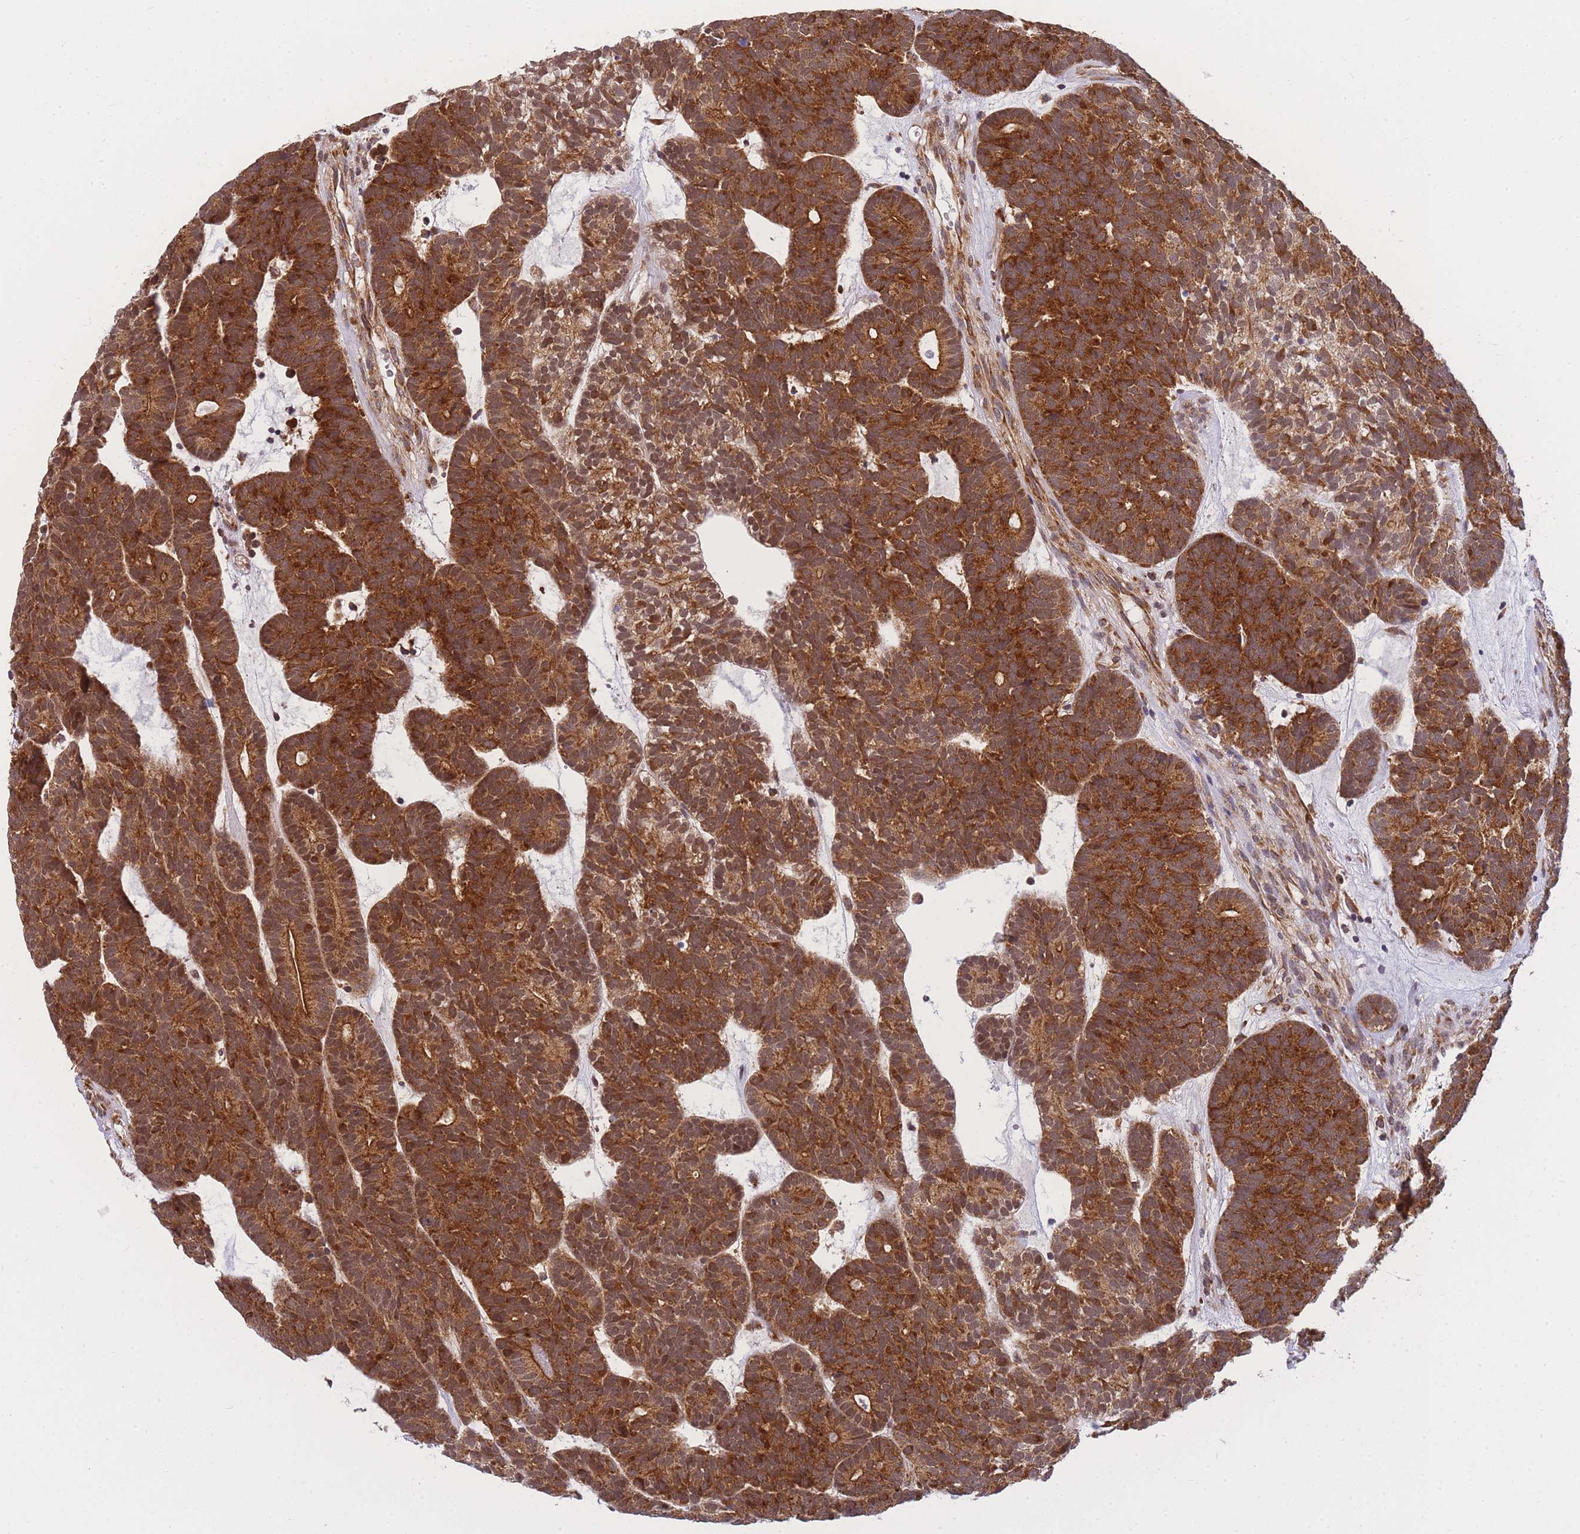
{"staining": {"intensity": "strong", "quantity": ">75%", "location": "cytoplasmic/membranous"}, "tissue": "head and neck cancer", "cell_type": "Tumor cells", "image_type": "cancer", "snomed": [{"axis": "morphology", "description": "Adenocarcinoma, NOS"}, {"axis": "topography", "description": "Head-Neck"}], "caption": "Immunohistochemistry (IHC) (DAB (3,3'-diaminobenzidine)) staining of head and neck adenocarcinoma reveals strong cytoplasmic/membranous protein positivity in approximately >75% of tumor cells. (DAB (3,3'-diaminobenzidine) = brown stain, brightfield microscopy at high magnification).", "gene": "MRPL23", "patient": {"sex": "female", "age": 81}}